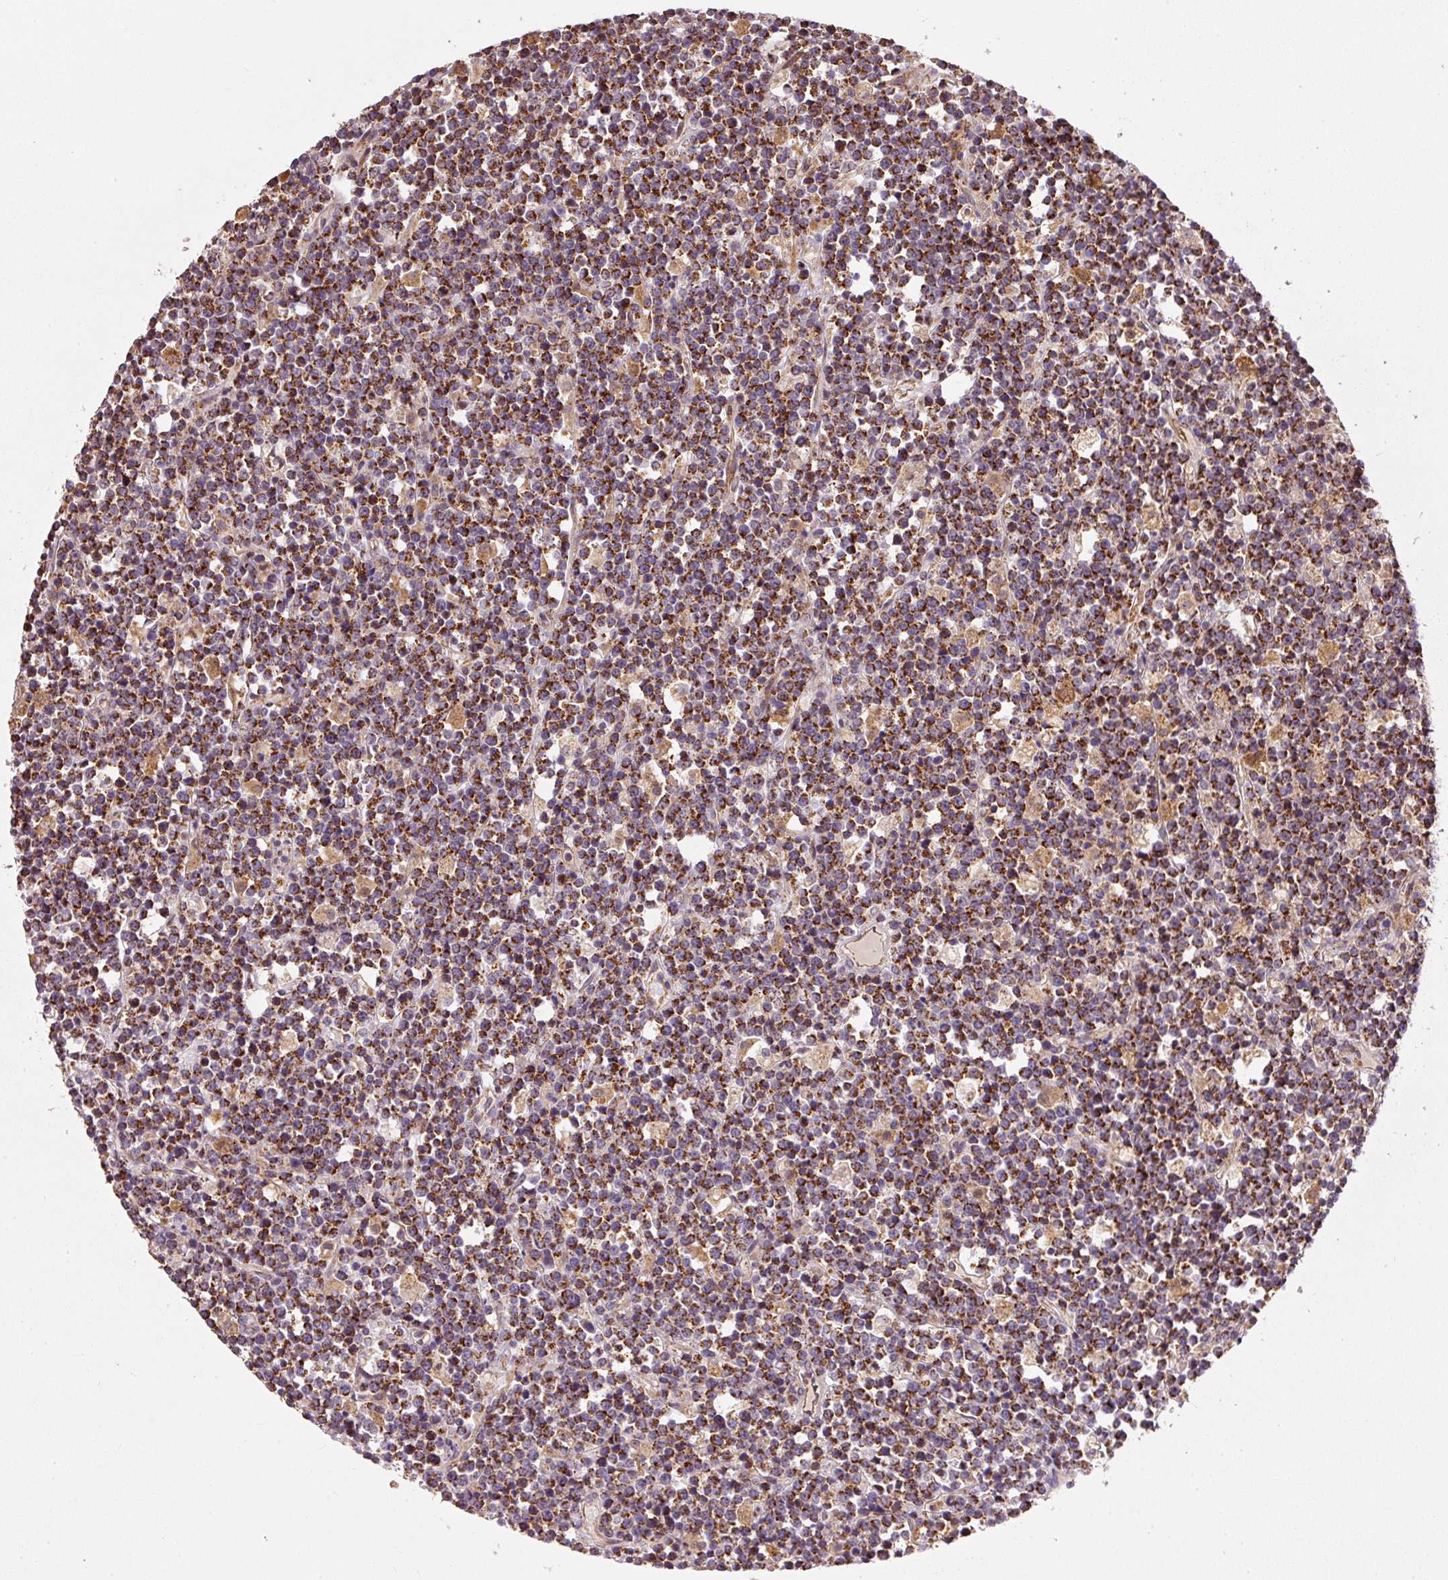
{"staining": {"intensity": "strong", "quantity": ">75%", "location": "cytoplasmic/membranous"}, "tissue": "lymphoma", "cell_type": "Tumor cells", "image_type": "cancer", "snomed": [{"axis": "morphology", "description": "Malignant lymphoma, non-Hodgkin's type, High grade"}, {"axis": "topography", "description": "Ovary"}], "caption": "The image displays a brown stain indicating the presence of a protein in the cytoplasmic/membranous of tumor cells in lymphoma. (brown staining indicates protein expression, while blue staining denotes nuclei).", "gene": "MTHFD1L", "patient": {"sex": "female", "age": 56}}